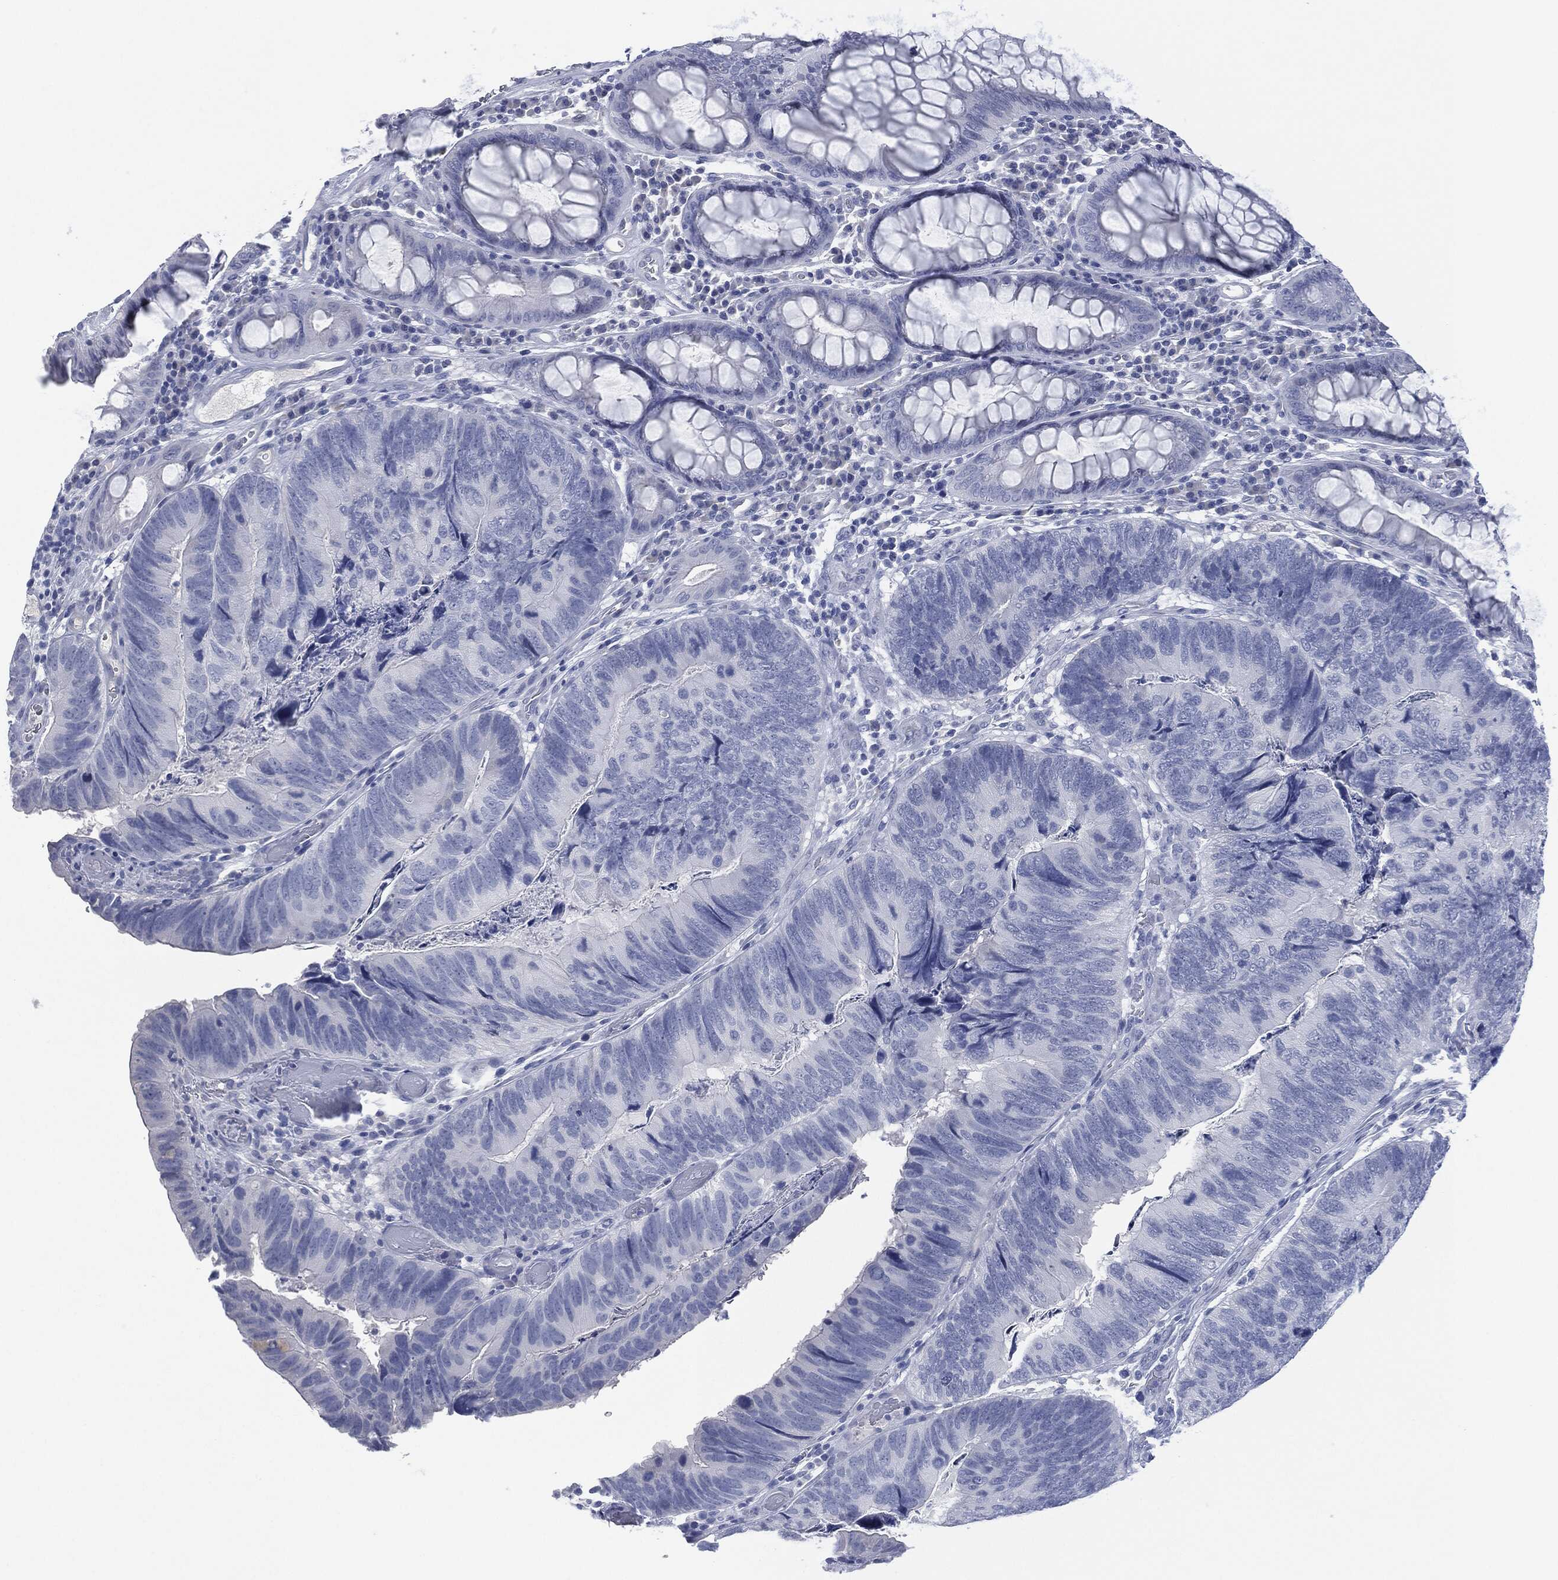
{"staining": {"intensity": "negative", "quantity": "none", "location": "none"}, "tissue": "colorectal cancer", "cell_type": "Tumor cells", "image_type": "cancer", "snomed": [{"axis": "morphology", "description": "Adenocarcinoma, NOS"}, {"axis": "topography", "description": "Colon"}], "caption": "IHC histopathology image of neoplastic tissue: human colorectal cancer stained with DAB (3,3'-diaminobenzidine) displays no significant protein staining in tumor cells.", "gene": "MUC16", "patient": {"sex": "female", "age": 67}}